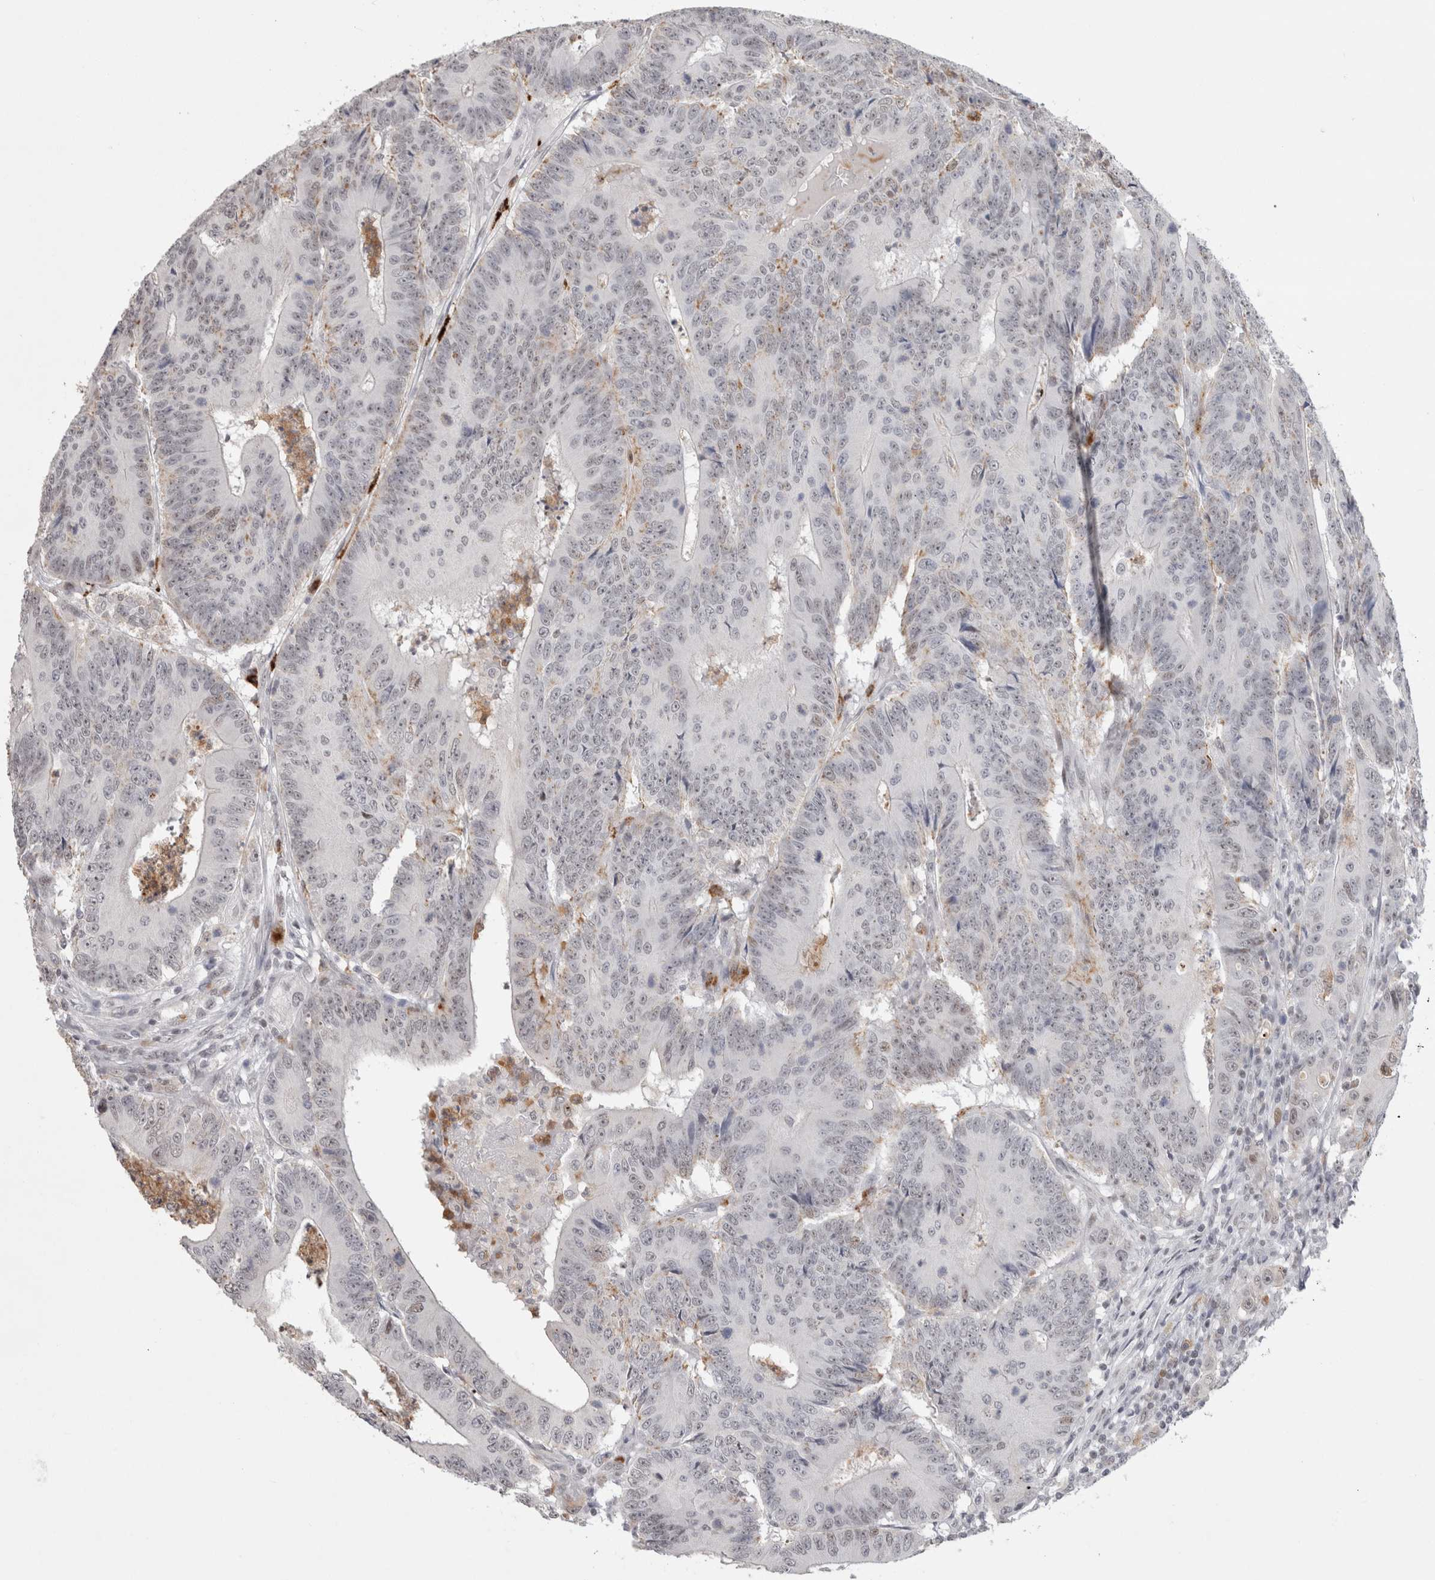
{"staining": {"intensity": "negative", "quantity": "none", "location": "none"}, "tissue": "colorectal cancer", "cell_type": "Tumor cells", "image_type": "cancer", "snomed": [{"axis": "morphology", "description": "Adenocarcinoma, NOS"}, {"axis": "topography", "description": "Colon"}], "caption": "High power microscopy photomicrograph of an IHC image of adenocarcinoma (colorectal), revealing no significant staining in tumor cells.", "gene": "SENP6", "patient": {"sex": "male", "age": 83}}